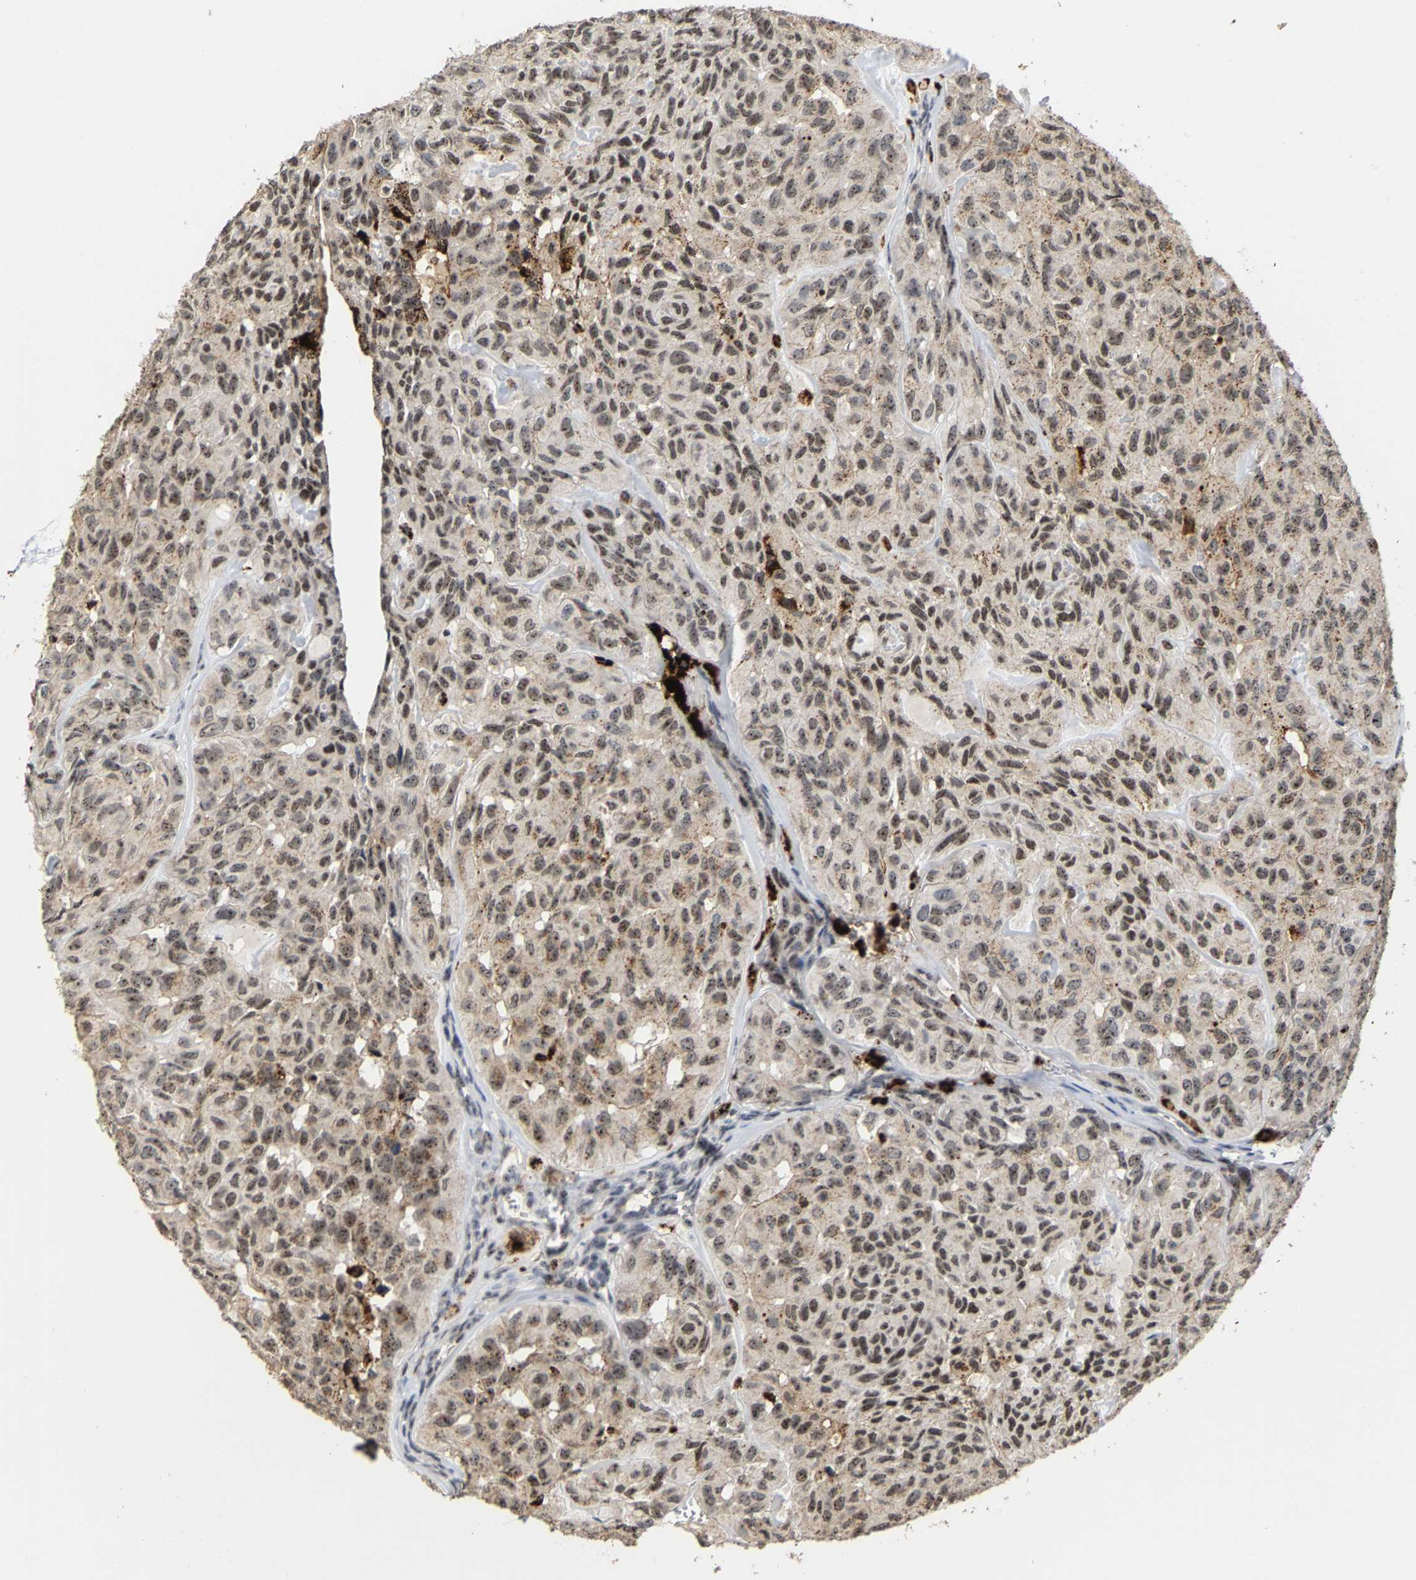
{"staining": {"intensity": "moderate", "quantity": ">75%", "location": "cytoplasmic/membranous,nuclear"}, "tissue": "head and neck cancer", "cell_type": "Tumor cells", "image_type": "cancer", "snomed": [{"axis": "morphology", "description": "Adenocarcinoma, NOS"}, {"axis": "topography", "description": "Salivary gland, NOS"}, {"axis": "topography", "description": "Head-Neck"}], "caption": "Tumor cells reveal medium levels of moderate cytoplasmic/membranous and nuclear expression in about >75% of cells in human head and neck cancer.", "gene": "NOP58", "patient": {"sex": "female", "age": 76}}